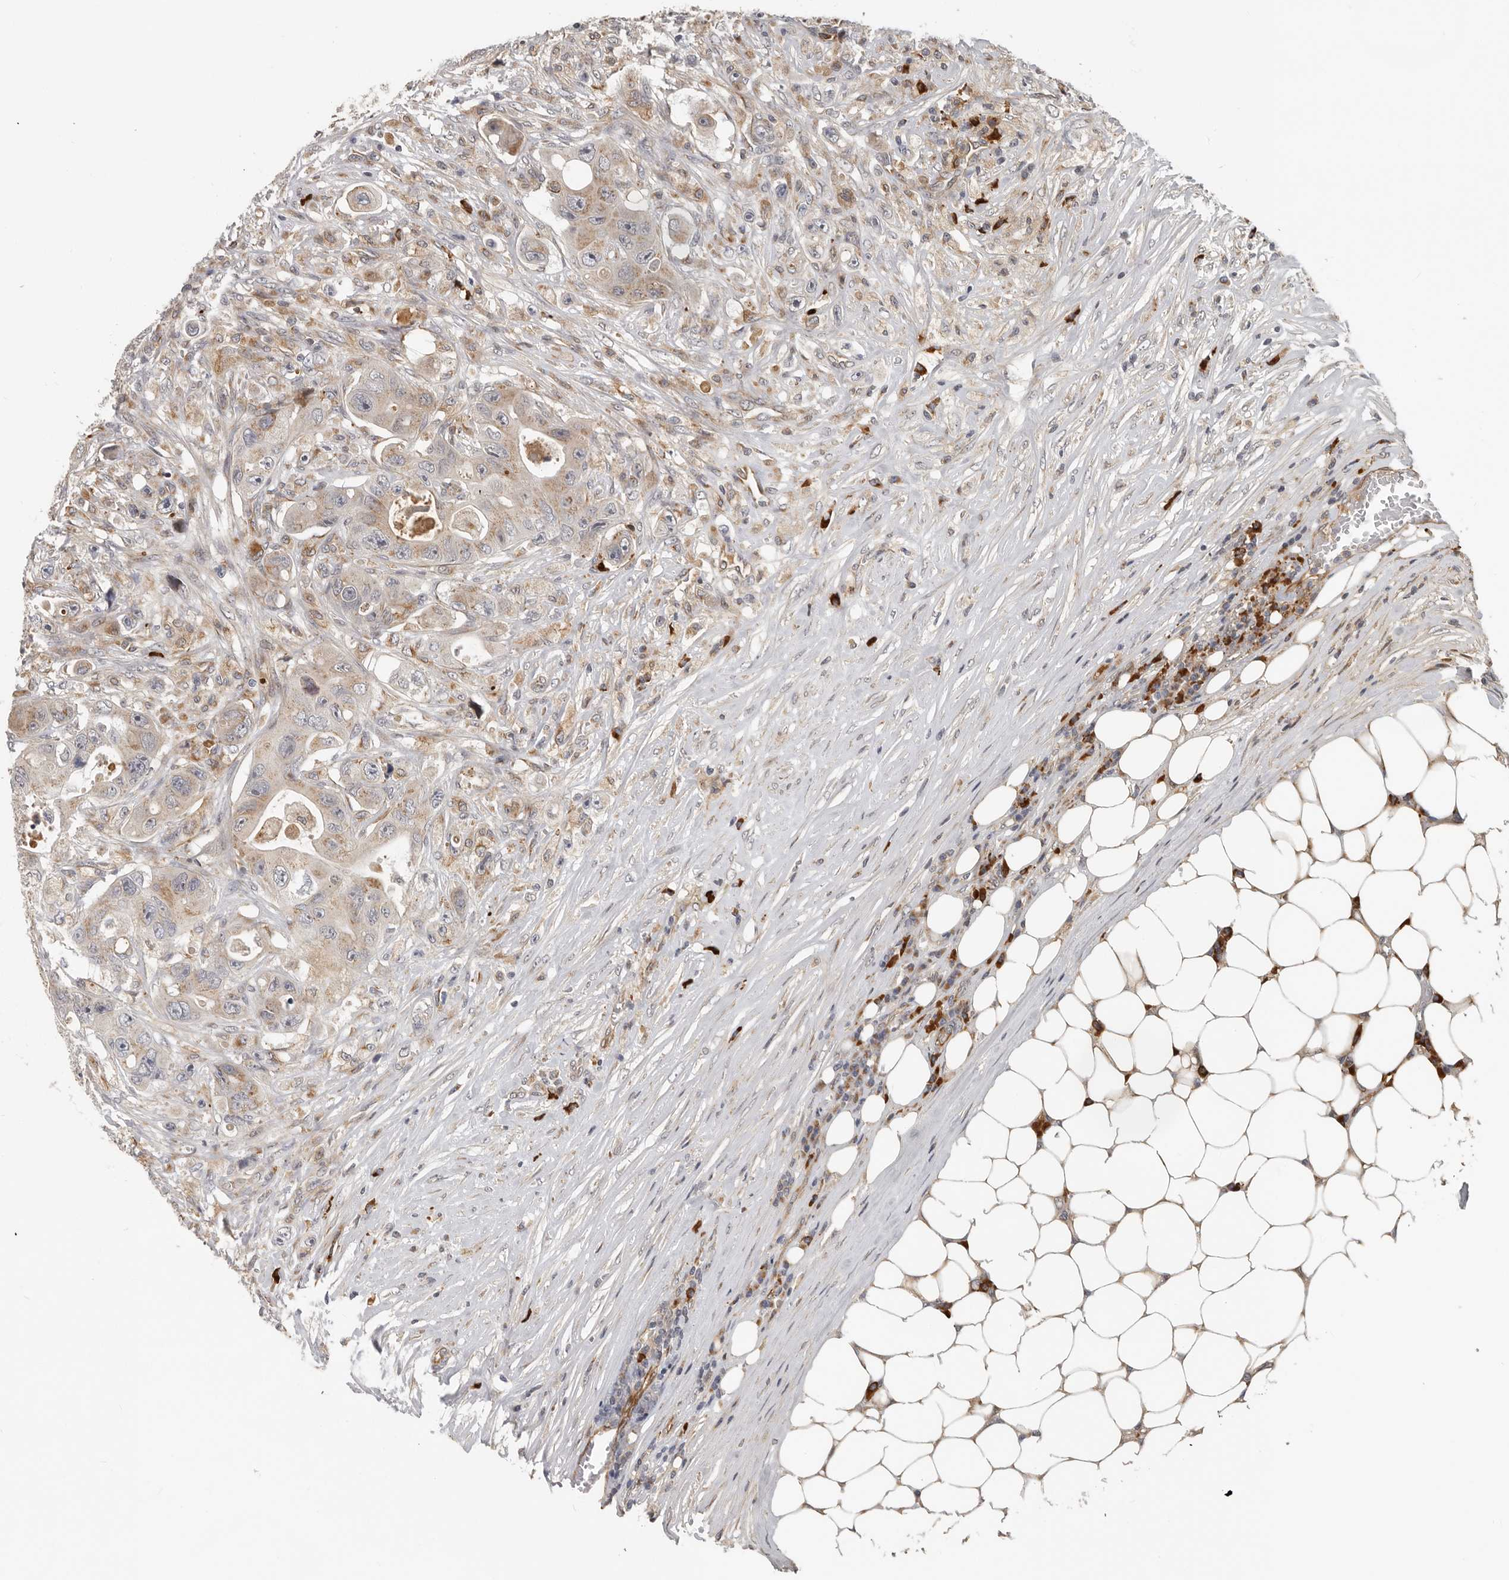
{"staining": {"intensity": "moderate", "quantity": "25%-75%", "location": "cytoplasmic/membranous"}, "tissue": "colorectal cancer", "cell_type": "Tumor cells", "image_type": "cancer", "snomed": [{"axis": "morphology", "description": "Adenocarcinoma, NOS"}, {"axis": "topography", "description": "Colon"}], "caption": "Tumor cells display medium levels of moderate cytoplasmic/membranous expression in about 25%-75% of cells in colorectal cancer.", "gene": "RNF157", "patient": {"sex": "female", "age": 46}}